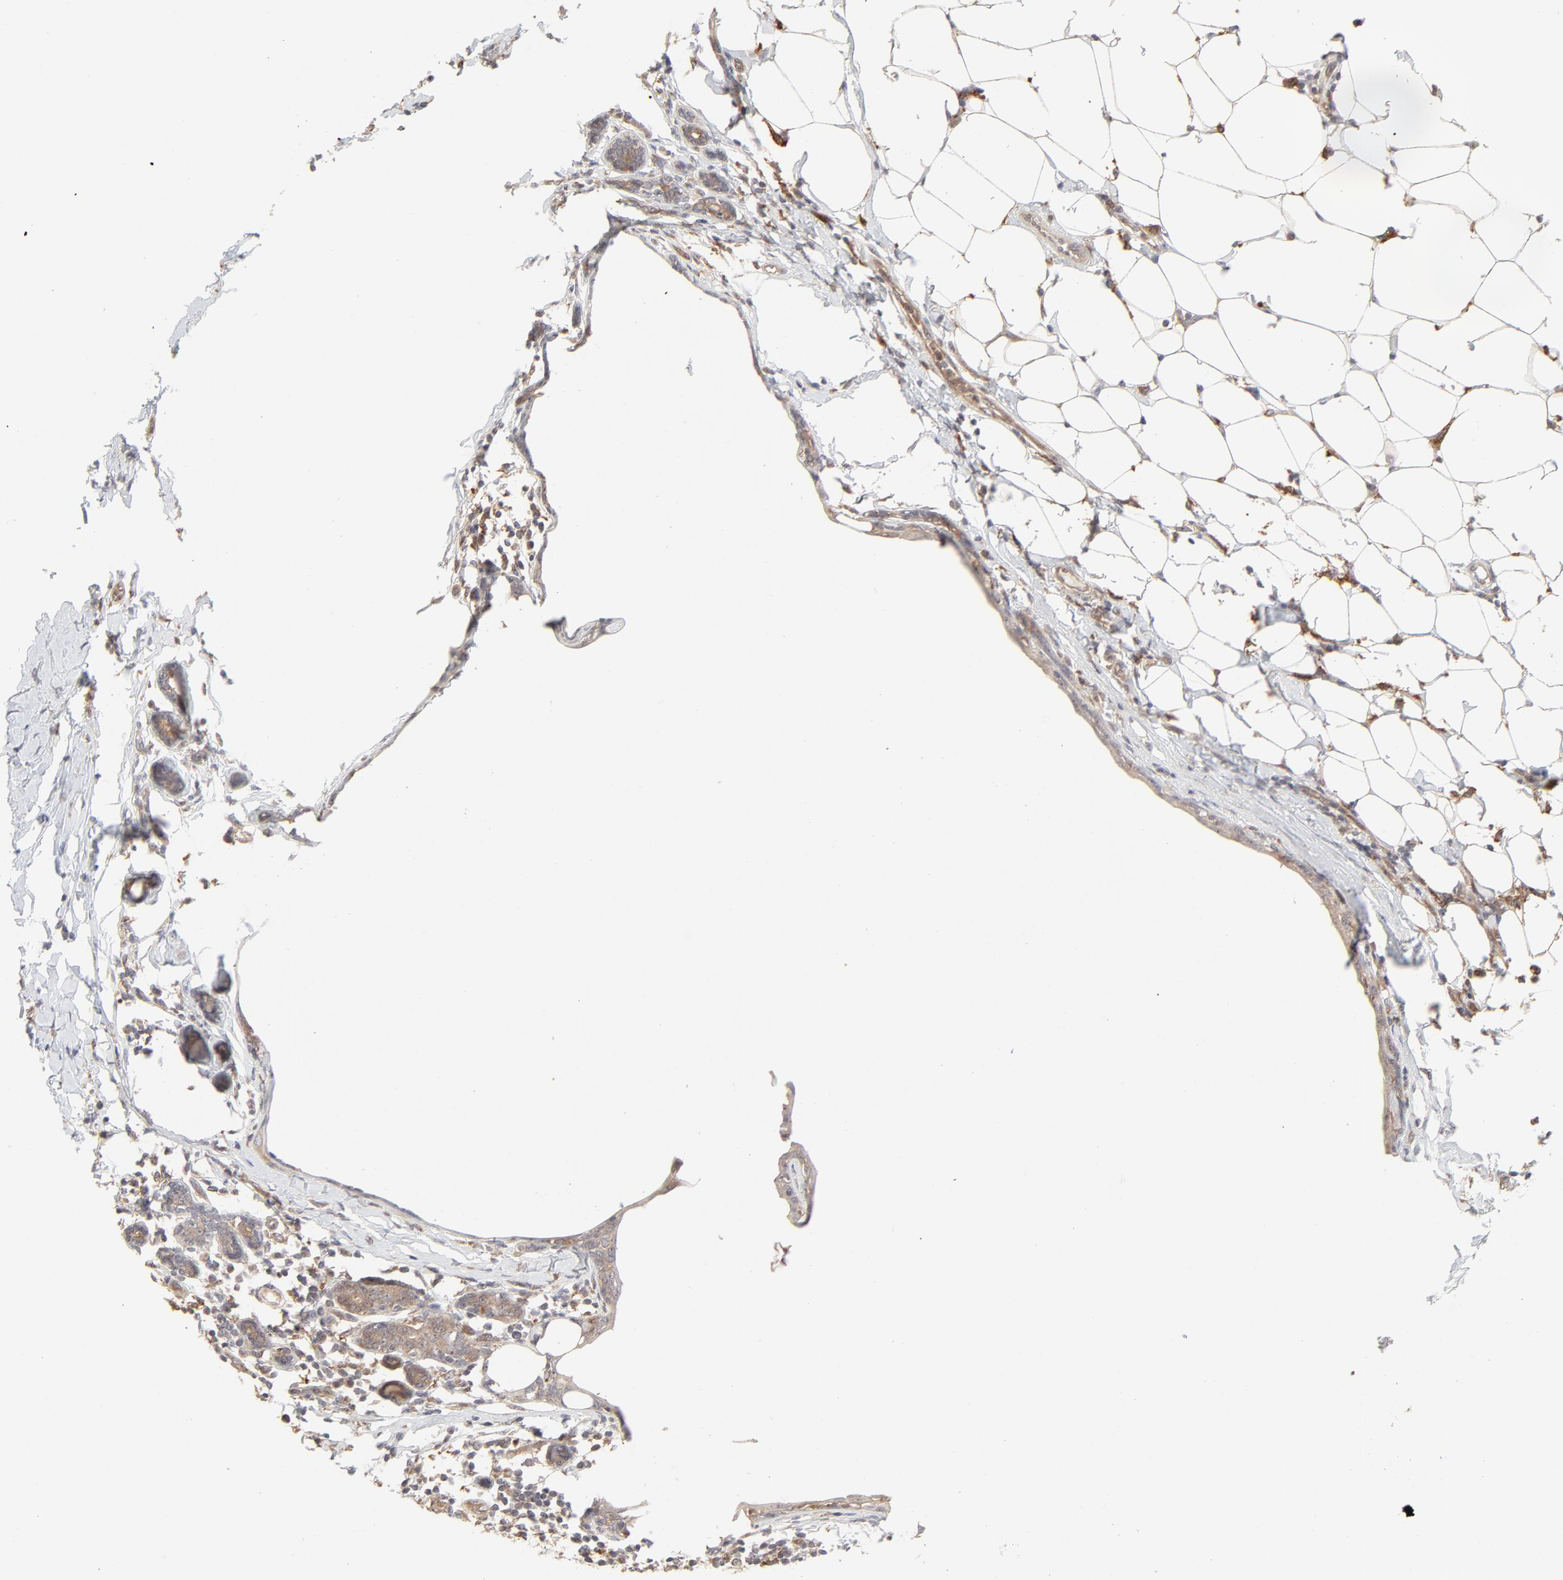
{"staining": {"intensity": "moderate", "quantity": ">75%", "location": "cytoplasmic/membranous"}, "tissue": "breast cancer", "cell_type": "Tumor cells", "image_type": "cancer", "snomed": [{"axis": "morphology", "description": "Duct carcinoma"}, {"axis": "topography", "description": "Breast"}], "caption": "The histopathology image reveals immunohistochemical staining of breast cancer (intraductal carcinoma). There is moderate cytoplasmic/membranous staining is identified in about >75% of tumor cells. The protein of interest is shown in brown color, while the nuclei are stained blue.", "gene": "RAB5C", "patient": {"sex": "female", "age": 40}}